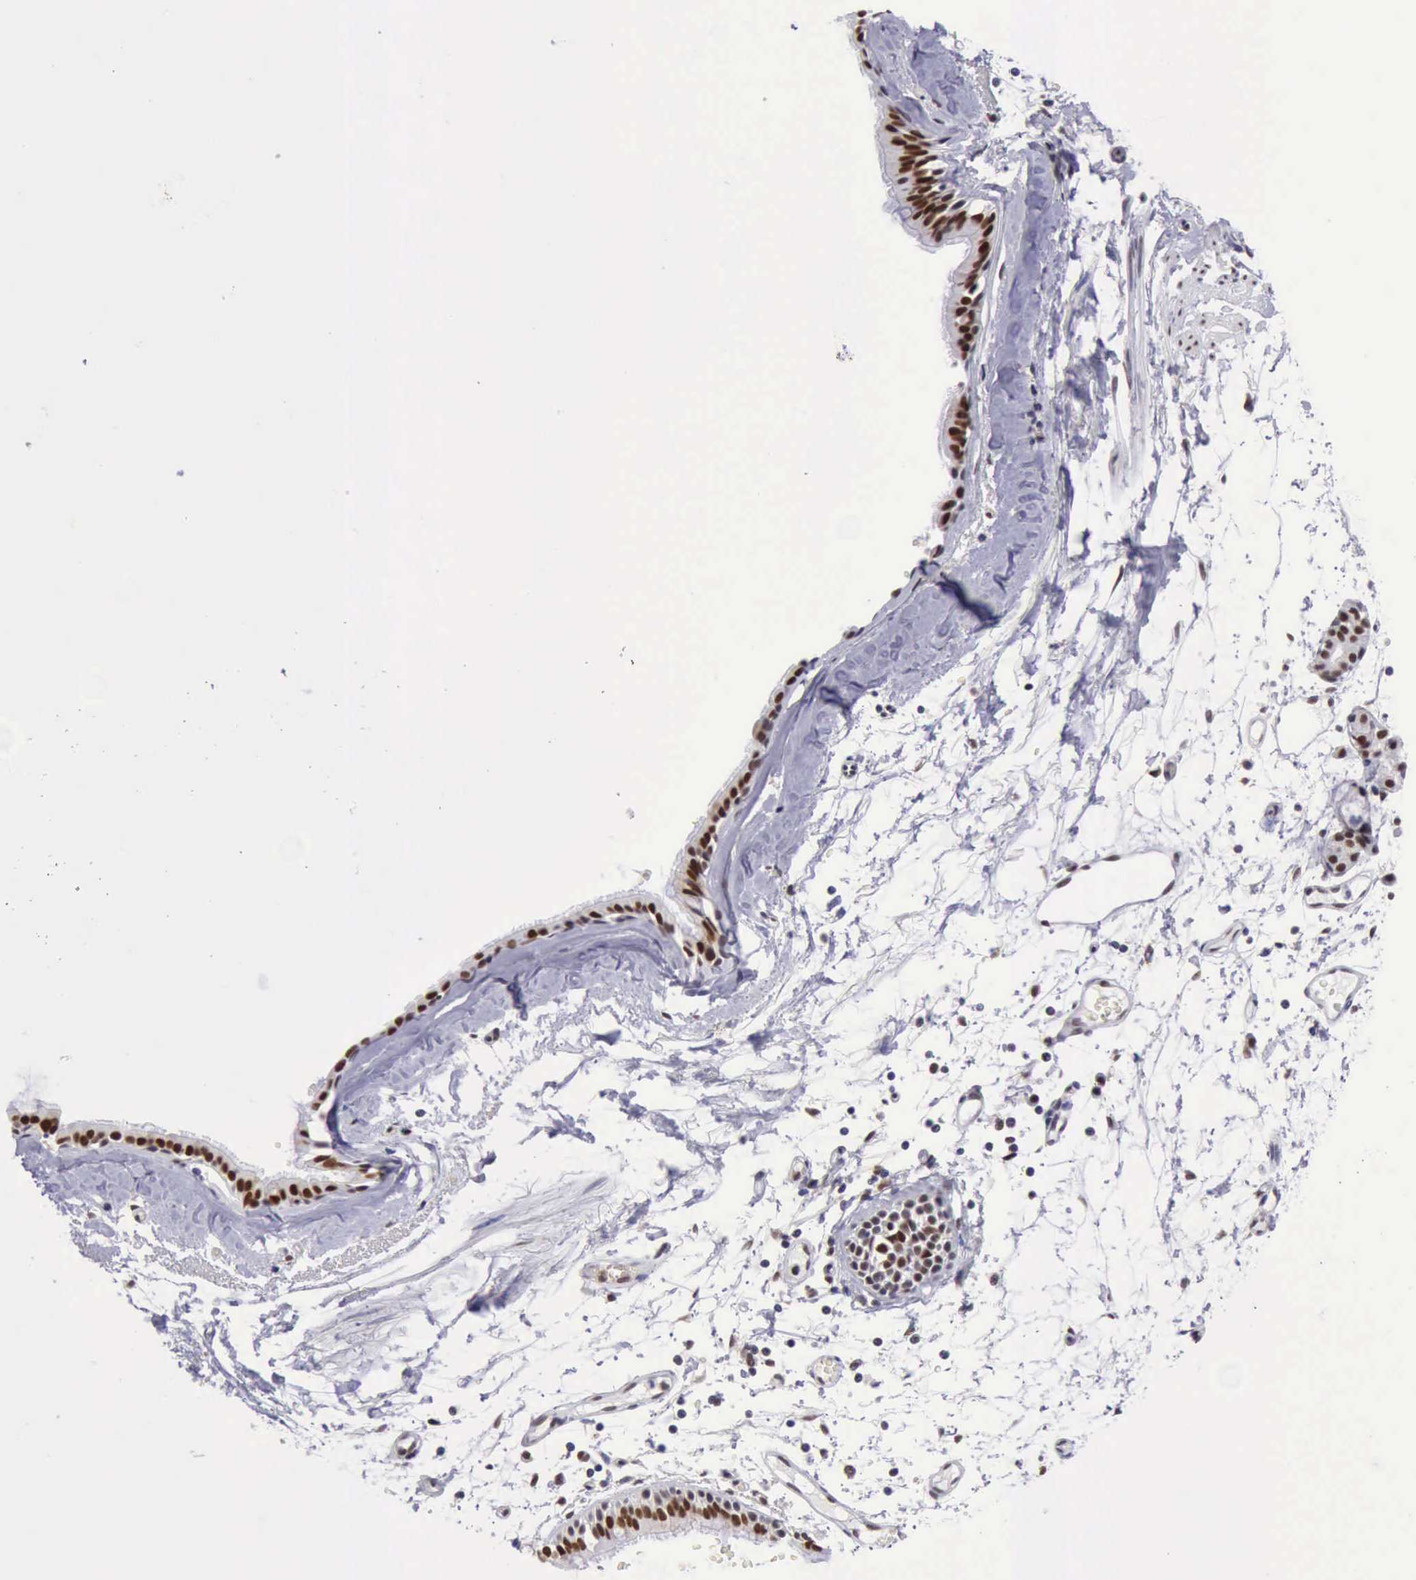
{"staining": {"intensity": "strong", "quantity": ">75%", "location": "nuclear"}, "tissue": "bronchus", "cell_type": "Respiratory epithelial cells", "image_type": "normal", "snomed": [{"axis": "morphology", "description": "Normal tissue, NOS"}, {"axis": "topography", "description": "Bronchus"}, {"axis": "topography", "description": "Lung"}], "caption": "IHC of benign bronchus demonstrates high levels of strong nuclear positivity in approximately >75% of respiratory epithelial cells.", "gene": "ERCC4", "patient": {"sex": "female", "age": 56}}